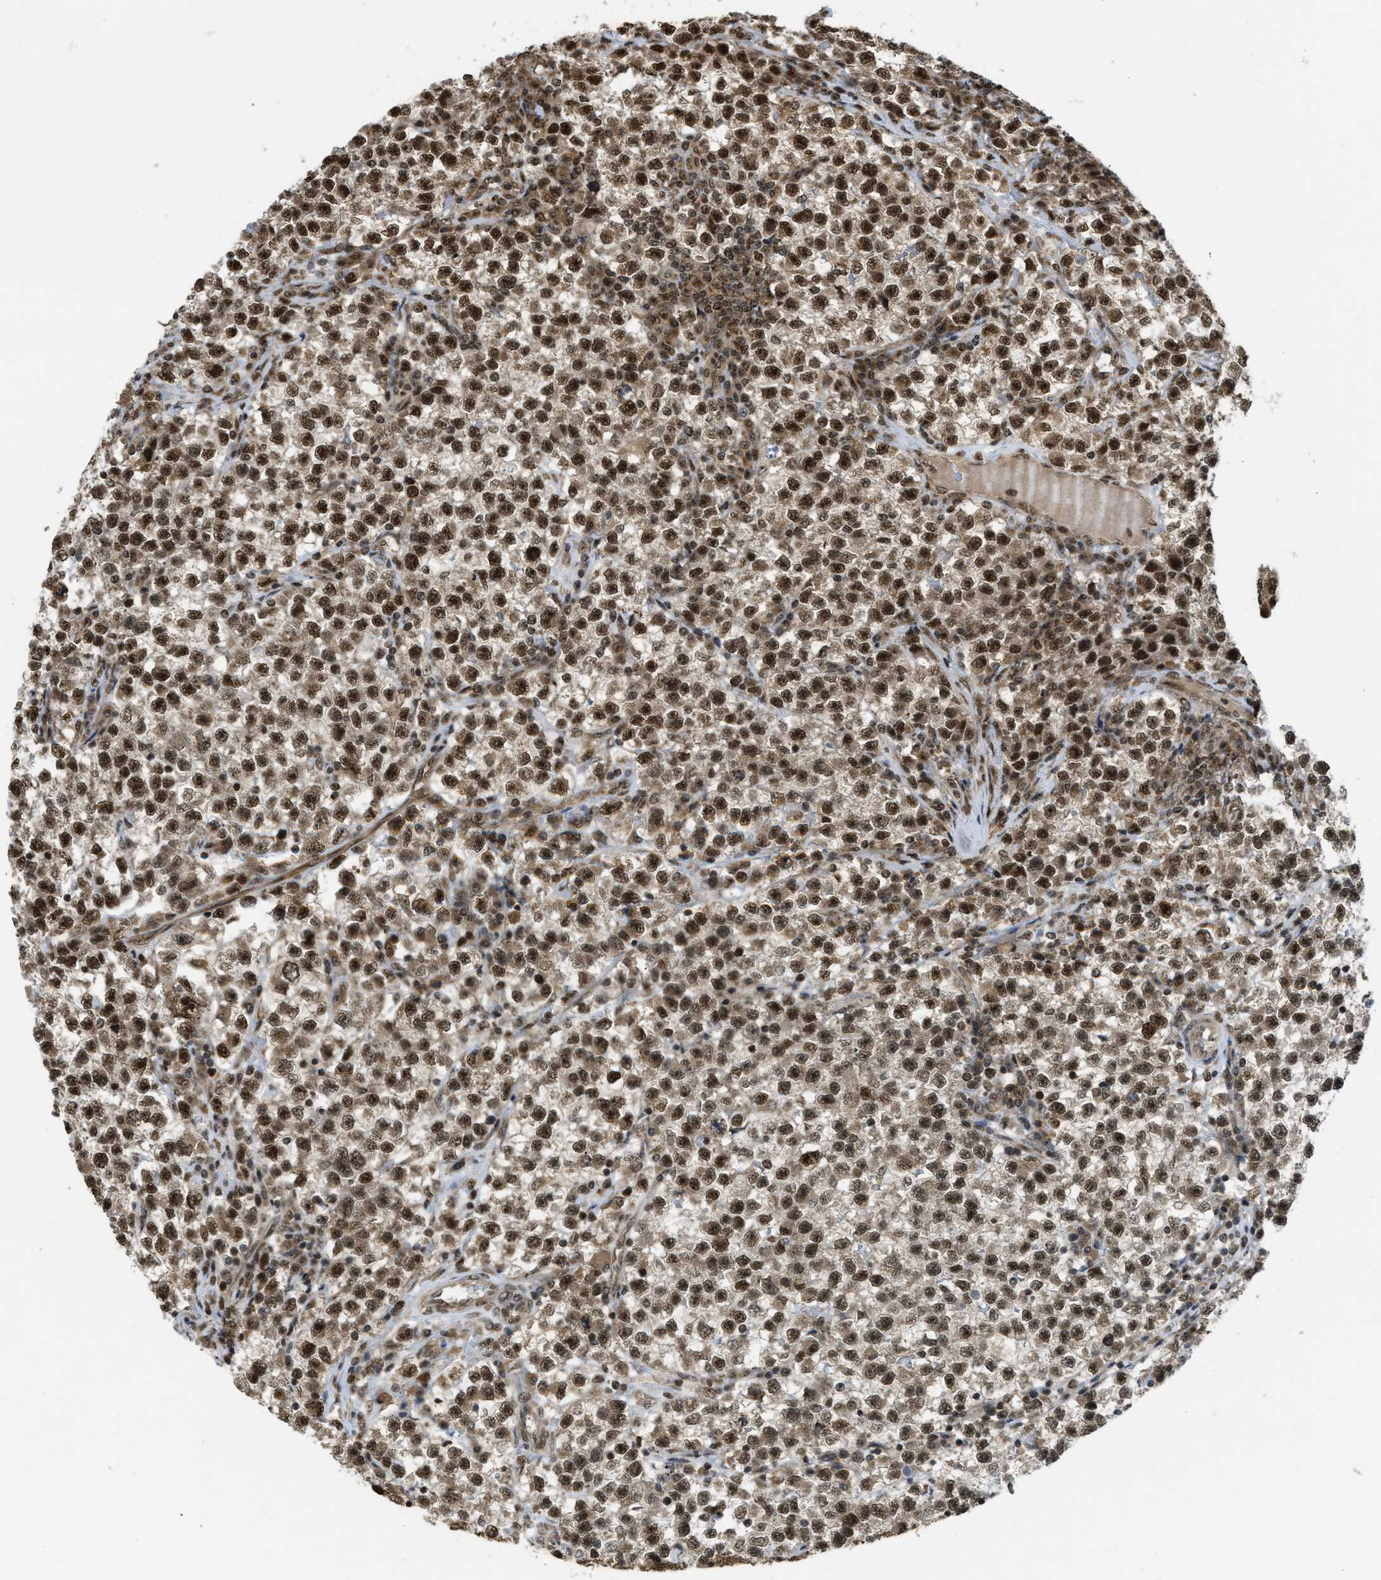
{"staining": {"intensity": "strong", "quantity": ">75%", "location": "nuclear"}, "tissue": "testis cancer", "cell_type": "Tumor cells", "image_type": "cancer", "snomed": [{"axis": "morphology", "description": "Seminoma, NOS"}, {"axis": "topography", "description": "Testis"}], "caption": "Tumor cells show high levels of strong nuclear positivity in approximately >75% of cells in seminoma (testis).", "gene": "TACC1", "patient": {"sex": "male", "age": 22}}